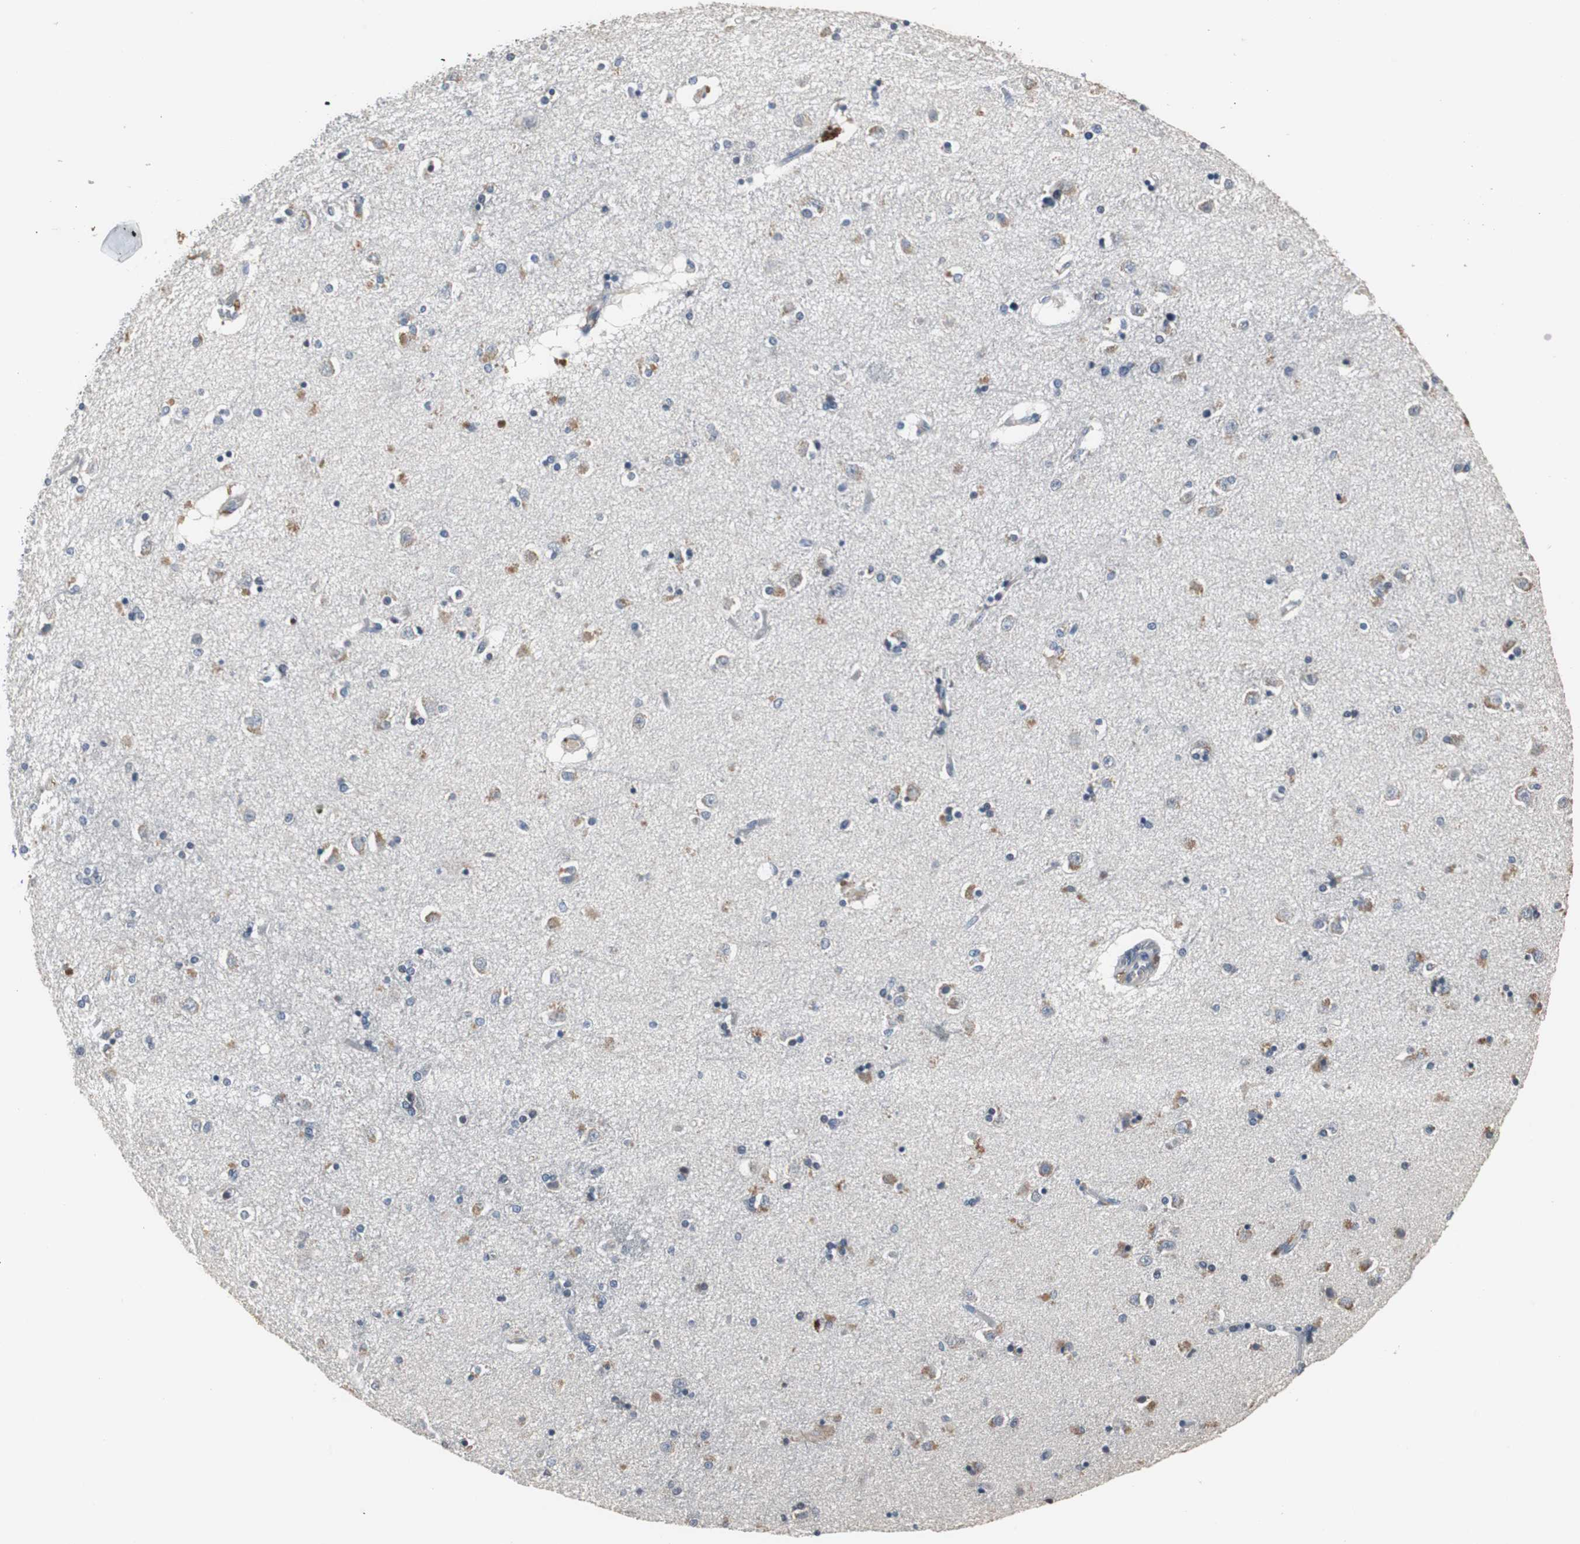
{"staining": {"intensity": "moderate", "quantity": "<25%", "location": "cytoplasmic/membranous"}, "tissue": "caudate", "cell_type": "Glial cells", "image_type": "normal", "snomed": [{"axis": "morphology", "description": "Normal tissue, NOS"}, {"axis": "topography", "description": "Lateral ventricle wall"}], "caption": "Glial cells show low levels of moderate cytoplasmic/membranous staining in about <25% of cells in unremarkable human caudate. (Stains: DAB (3,3'-diaminobenzidine) in brown, nuclei in blue, Microscopy: brightfield microscopy at high magnification).", "gene": "NCF2", "patient": {"sex": "female", "age": 54}}